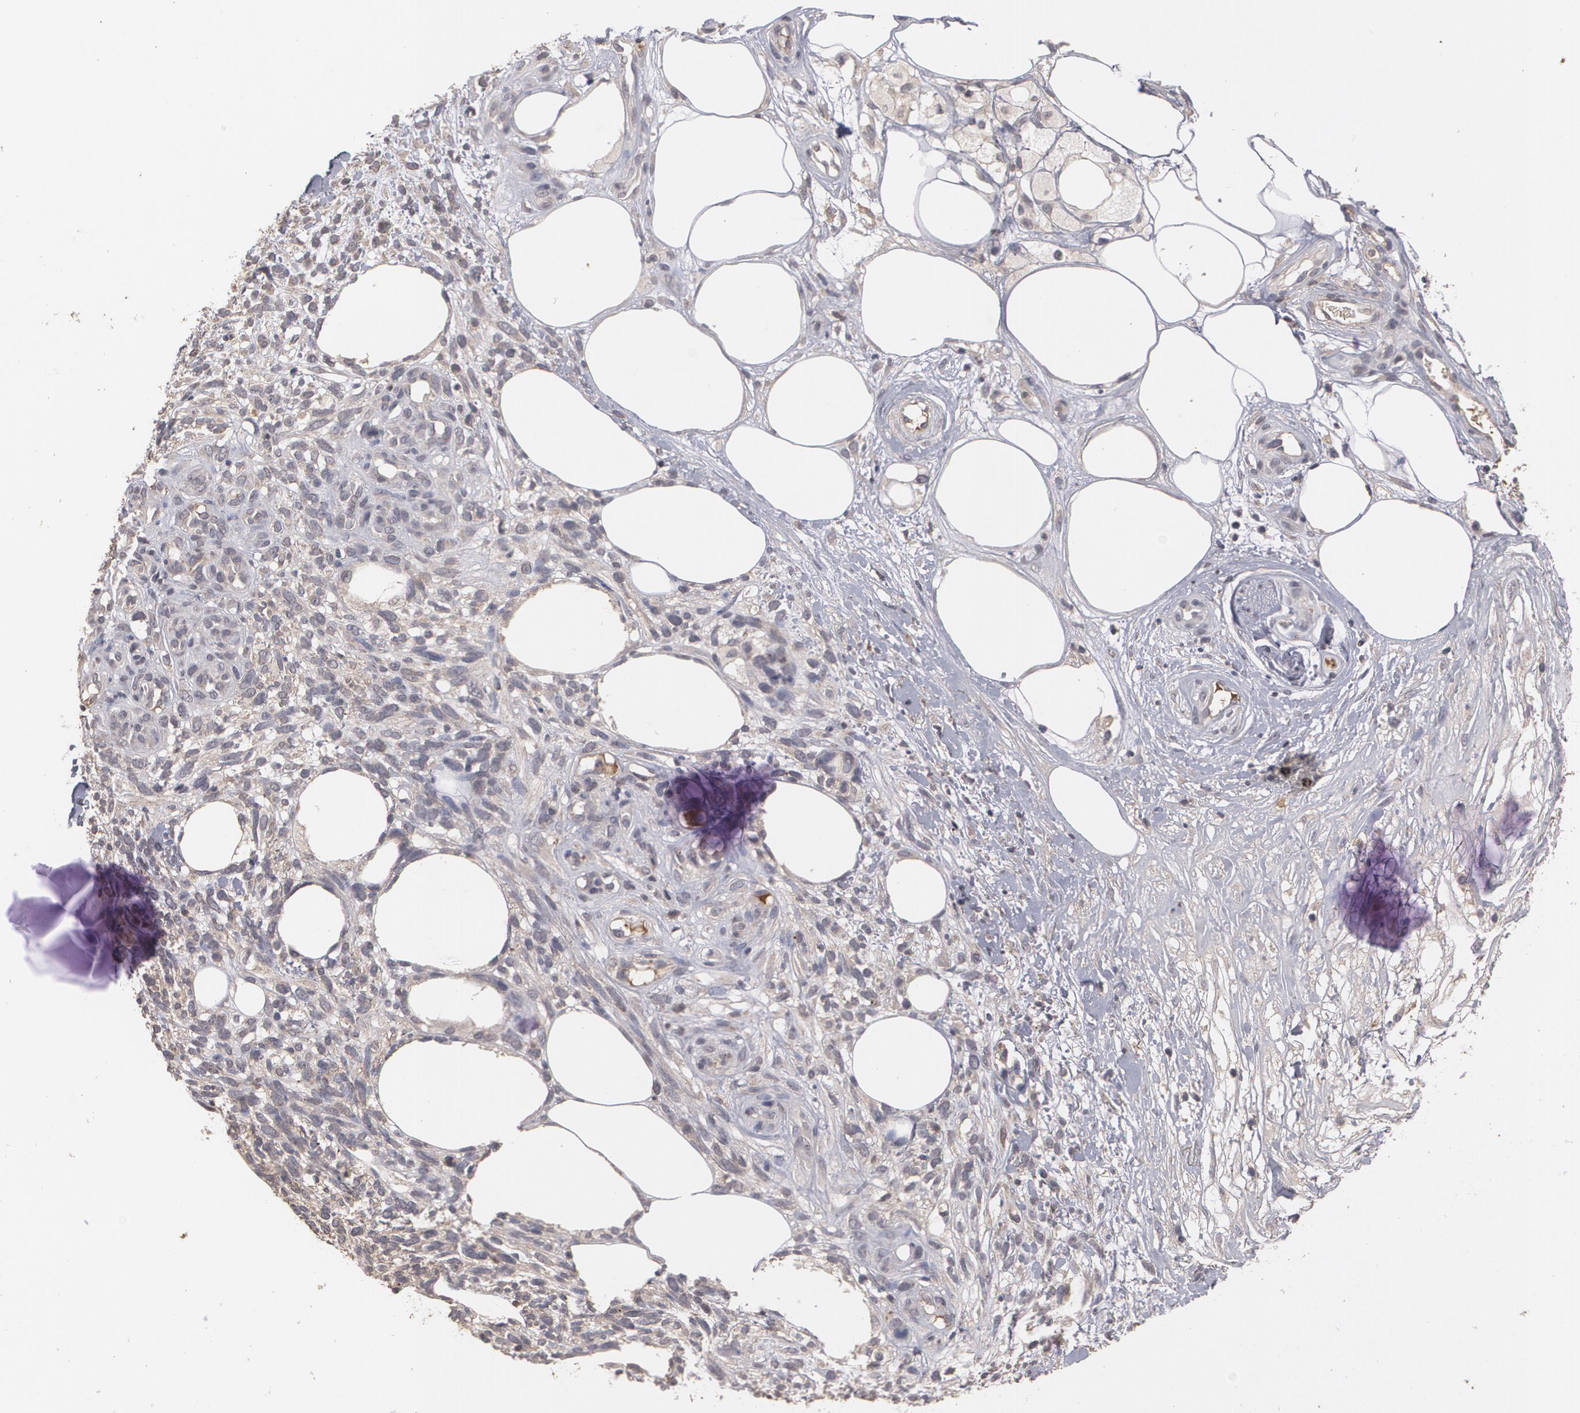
{"staining": {"intensity": "weak", "quantity": ">75%", "location": "cytoplasmic/membranous"}, "tissue": "melanoma", "cell_type": "Tumor cells", "image_type": "cancer", "snomed": [{"axis": "morphology", "description": "Malignant melanoma, NOS"}, {"axis": "topography", "description": "Skin"}], "caption": "This photomicrograph demonstrates IHC staining of melanoma, with low weak cytoplasmic/membranous expression in about >75% of tumor cells.", "gene": "ARF6", "patient": {"sex": "female", "age": 85}}